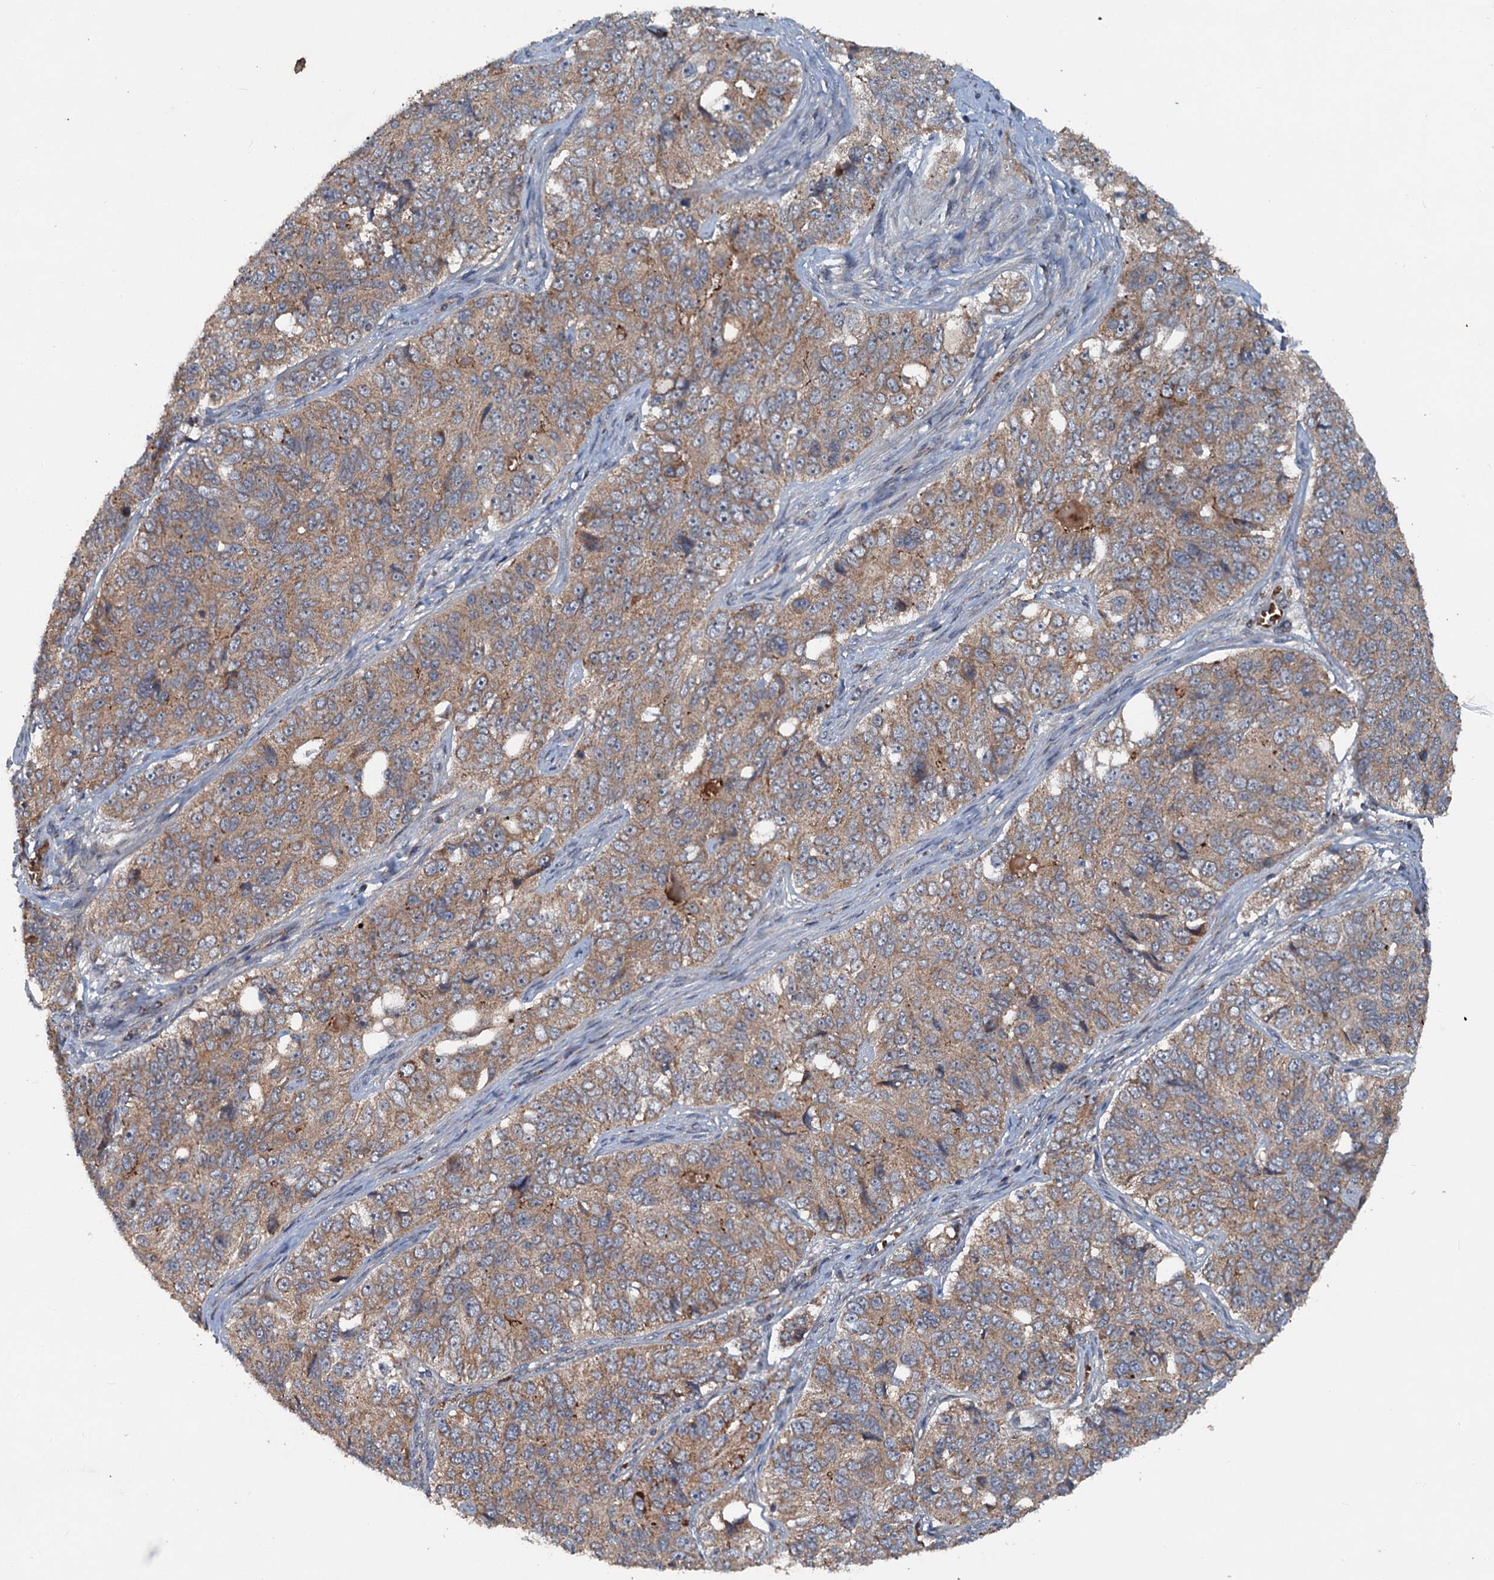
{"staining": {"intensity": "weak", "quantity": ">75%", "location": "cytoplasmic/membranous"}, "tissue": "ovarian cancer", "cell_type": "Tumor cells", "image_type": "cancer", "snomed": [{"axis": "morphology", "description": "Carcinoma, endometroid"}, {"axis": "topography", "description": "Ovary"}], "caption": "This is a histology image of immunohistochemistry (IHC) staining of ovarian cancer, which shows weak positivity in the cytoplasmic/membranous of tumor cells.", "gene": "N4BP2L2", "patient": {"sex": "female", "age": 51}}